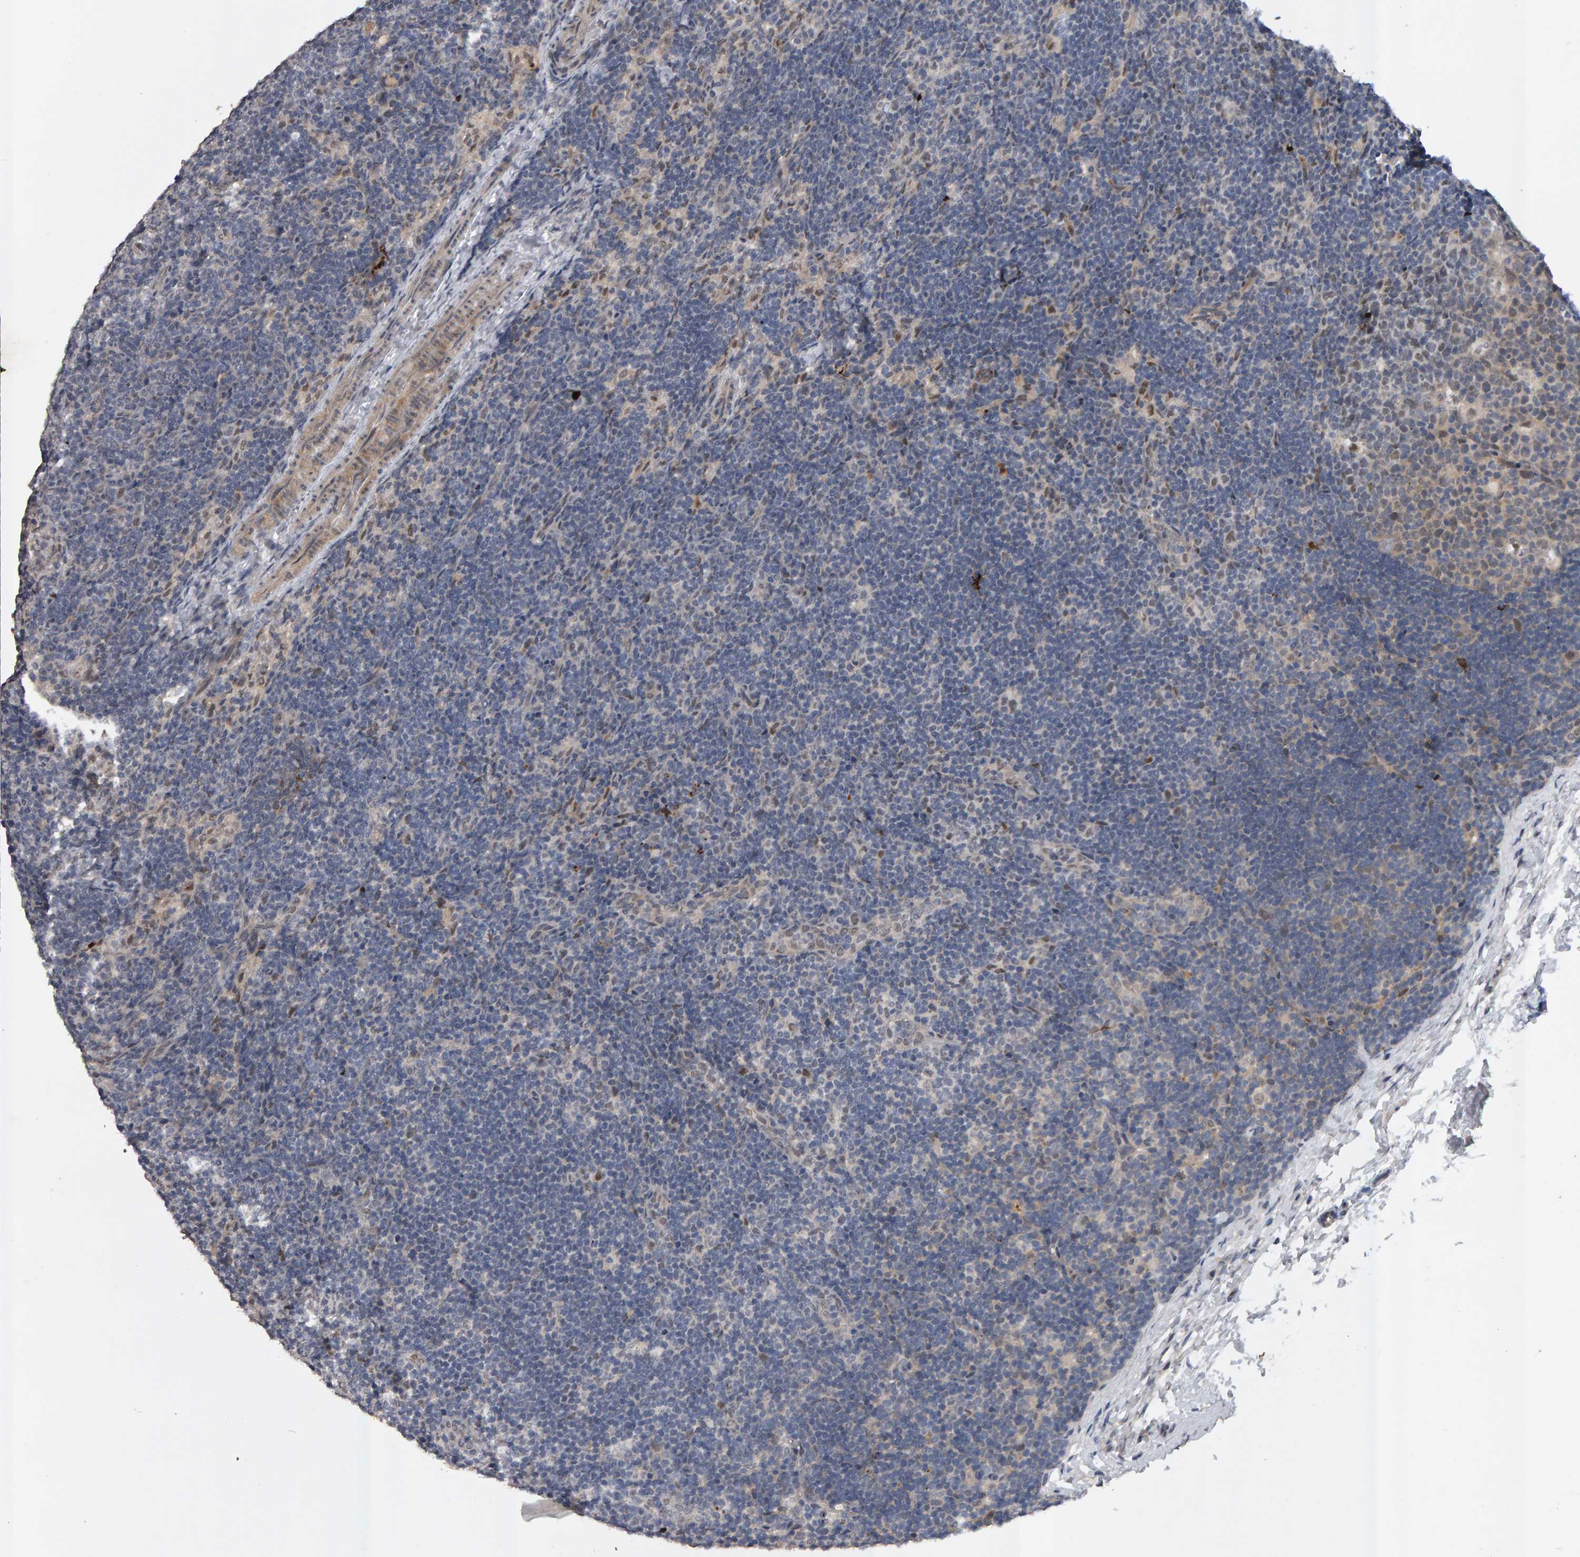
{"staining": {"intensity": "weak", "quantity": ">75%", "location": "cytoplasmic/membranous,nuclear"}, "tissue": "lymph node", "cell_type": "Germinal center cells", "image_type": "normal", "snomed": [{"axis": "morphology", "description": "Normal tissue, NOS"}, {"axis": "topography", "description": "Lymph node"}], "caption": "Brown immunohistochemical staining in unremarkable lymph node reveals weak cytoplasmic/membranous,nuclear positivity in approximately >75% of germinal center cells. (DAB (3,3'-diaminobenzidine) IHC with brightfield microscopy, high magnification).", "gene": "IPO8", "patient": {"sex": "female", "age": 22}}